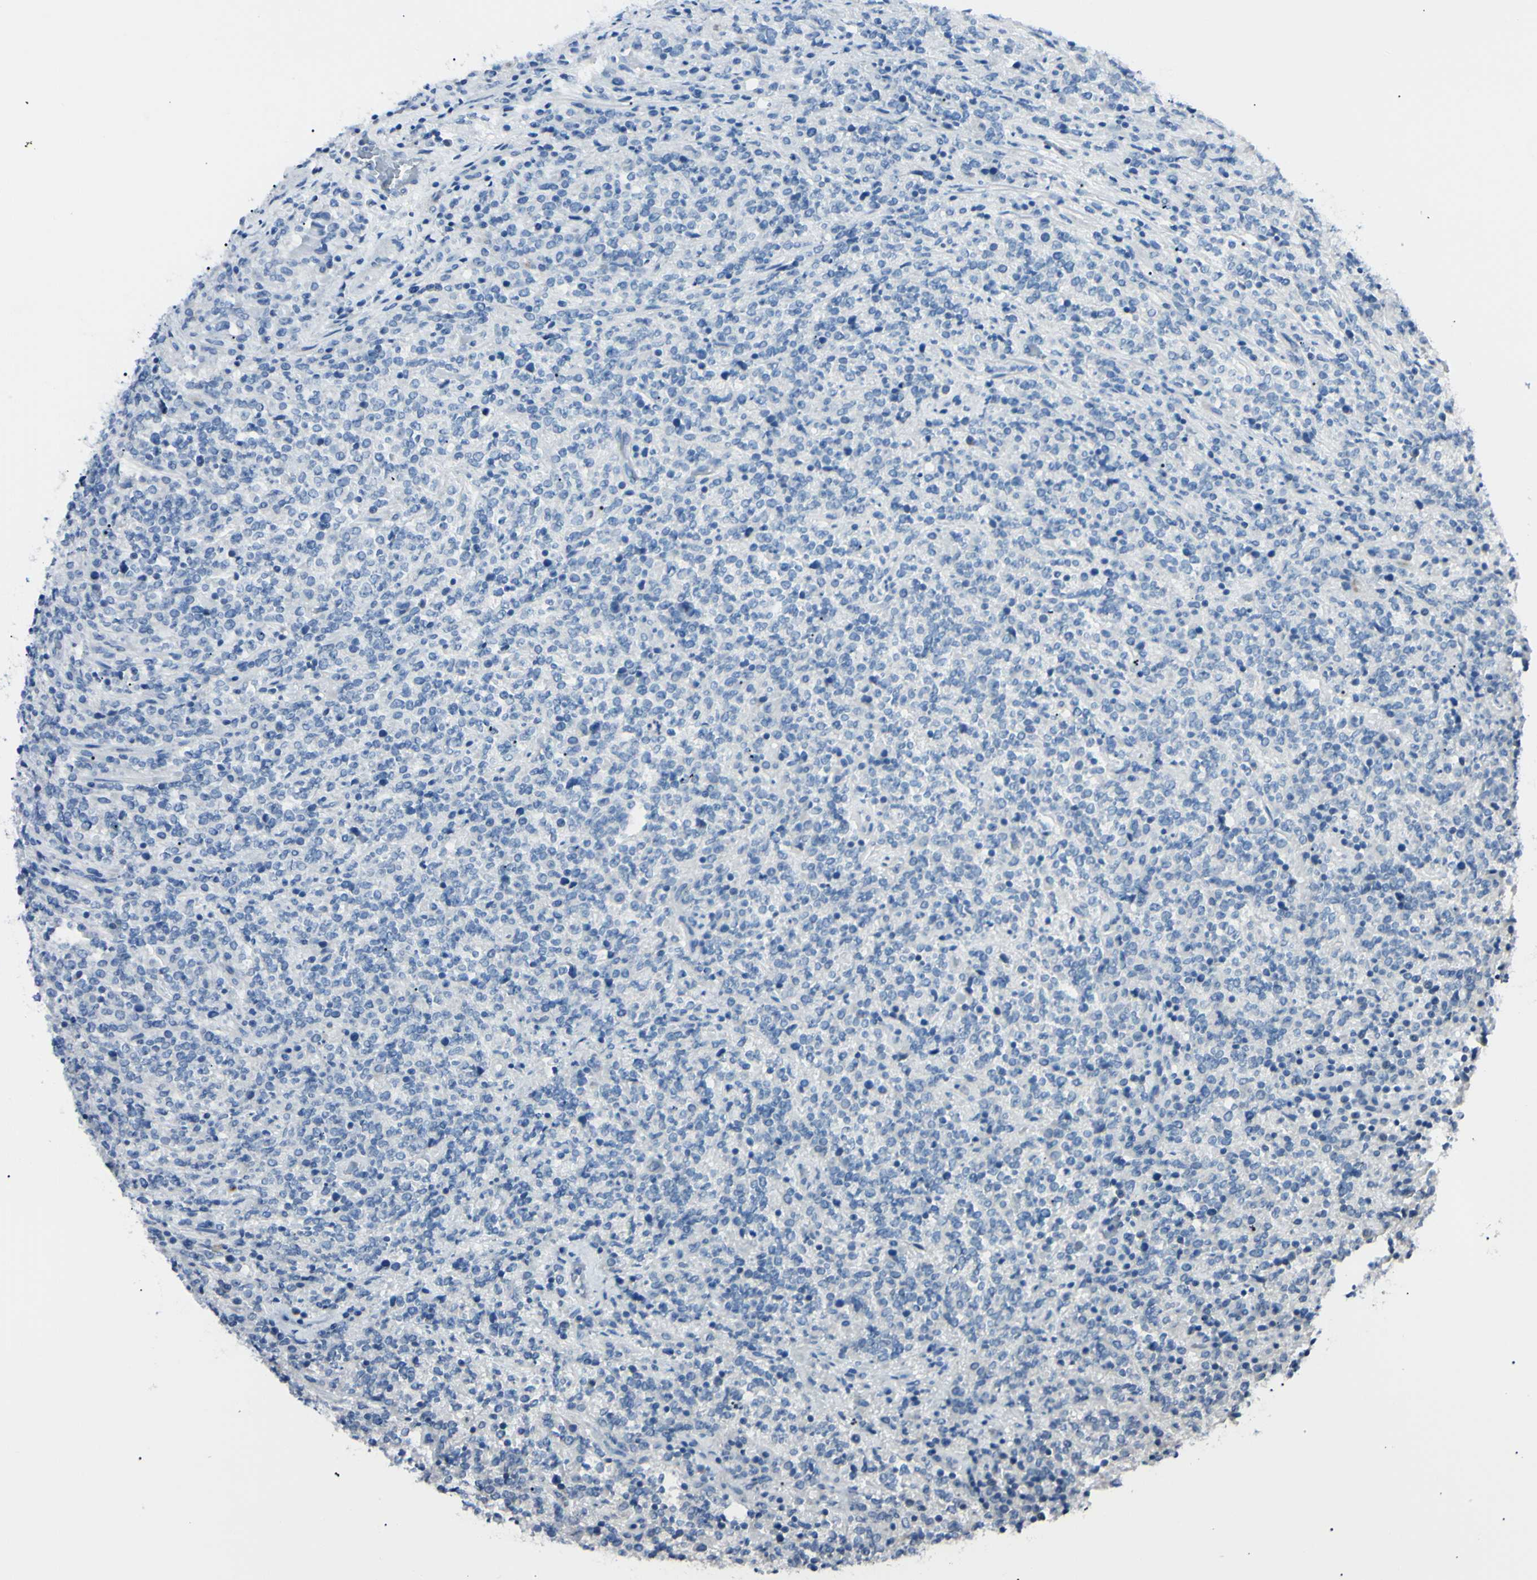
{"staining": {"intensity": "negative", "quantity": "none", "location": "none"}, "tissue": "lymphoma", "cell_type": "Tumor cells", "image_type": "cancer", "snomed": [{"axis": "morphology", "description": "Malignant lymphoma, non-Hodgkin's type, High grade"}, {"axis": "topography", "description": "Soft tissue"}], "caption": "The histopathology image reveals no significant staining in tumor cells of high-grade malignant lymphoma, non-Hodgkin's type. The staining is performed using DAB brown chromogen with nuclei counter-stained in using hematoxylin.", "gene": "FOLH1", "patient": {"sex": "male", "age": 18}}